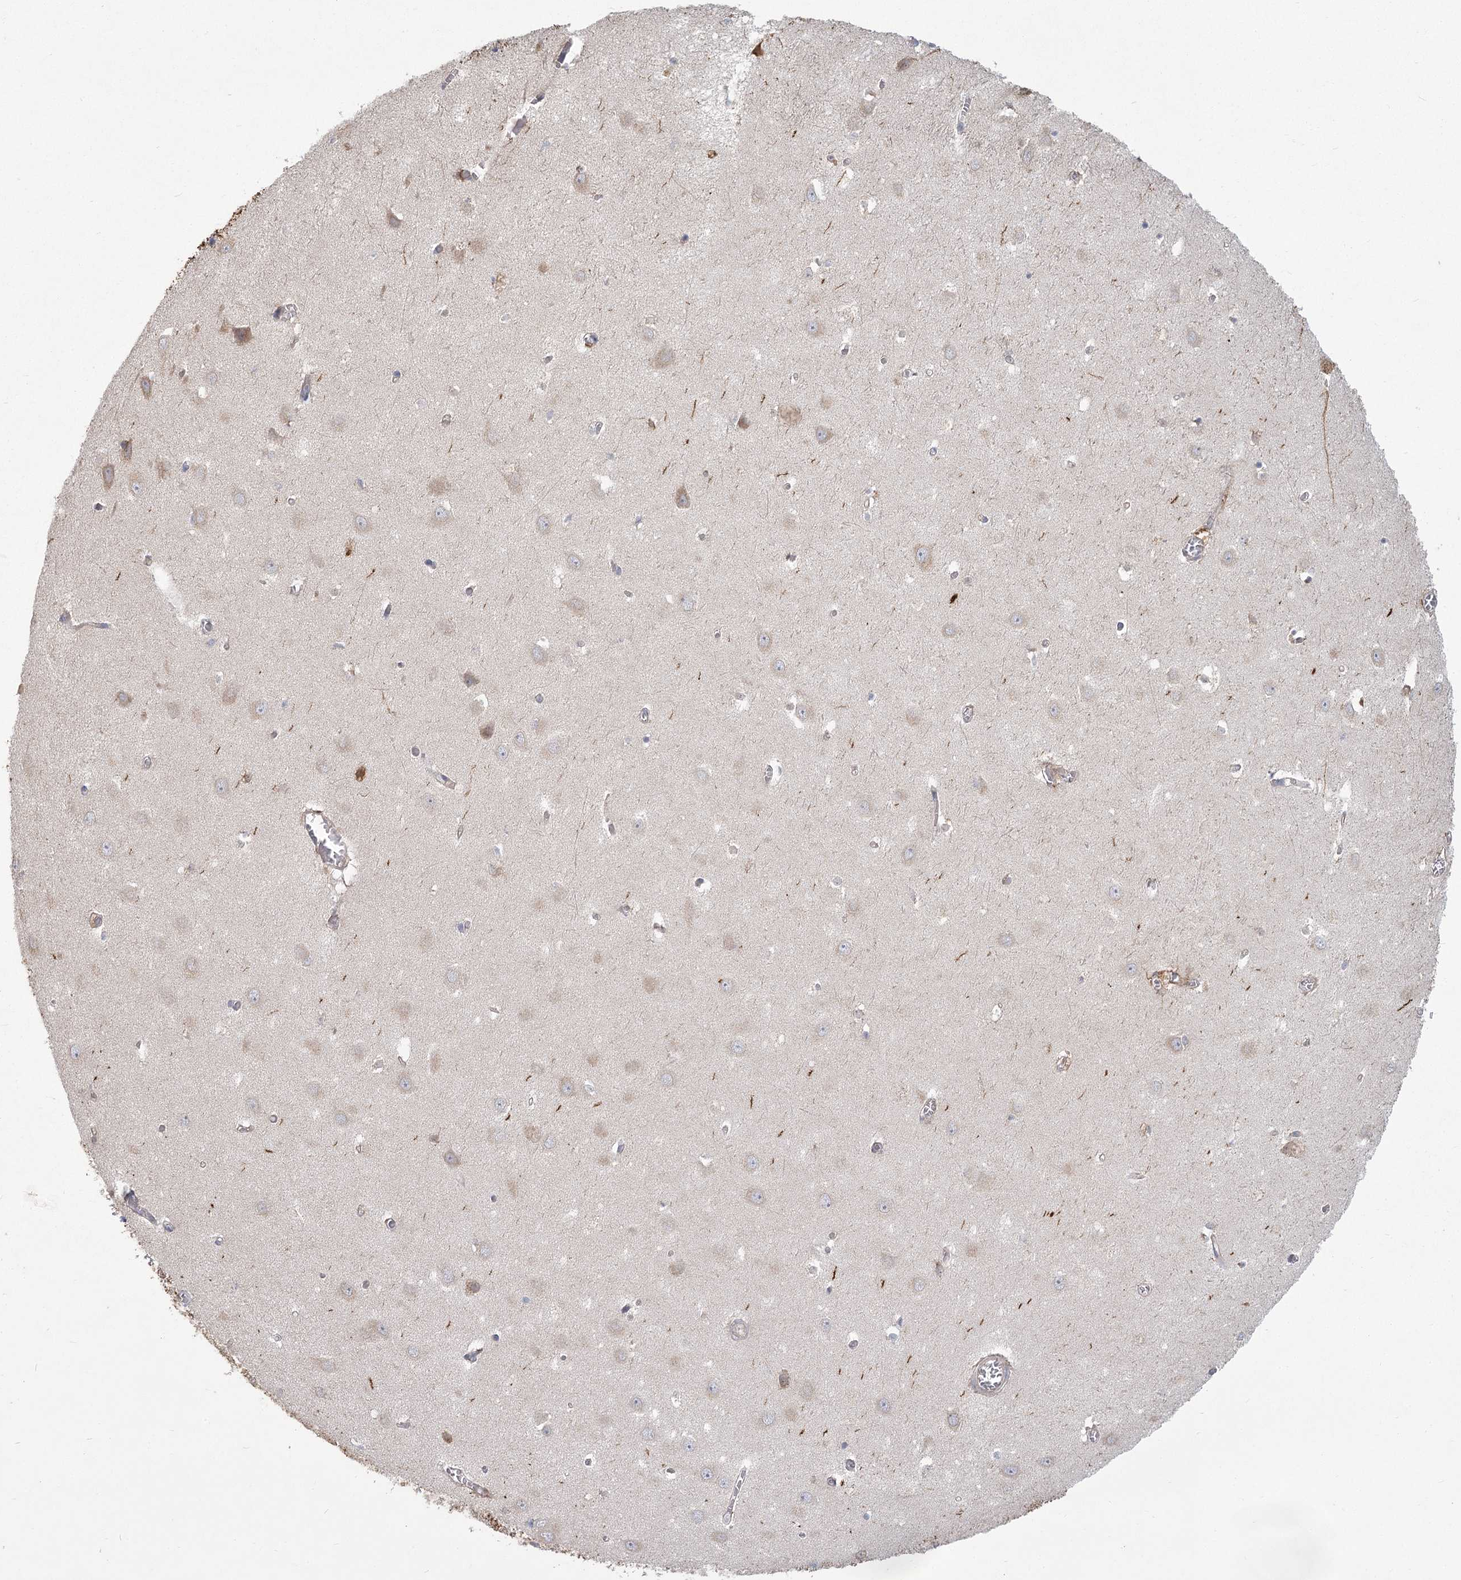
{"staining": {"intensity": "weak", "quantity": "<25%", "location": "cytoplasmic/membranous"}, "tissue": "hippocampus", "cell_type": "Glial cells", "image_type": "normal", "snomed": [{"axis": "morphology", "description": "Normal tissue, NOS"}, {"axis": "topography", "description": "Hippocampus"}], "caption": "Immunohistochemistry (IHC) of benign human hippocampus shows no expression in glial cells. Brightfield microscopy of IHC stained with DAB (brown) and hematoxylin (blue), captured at high magnification.", "gene": "CNTLN", "patient": {"sex": "female", "age": 64}}